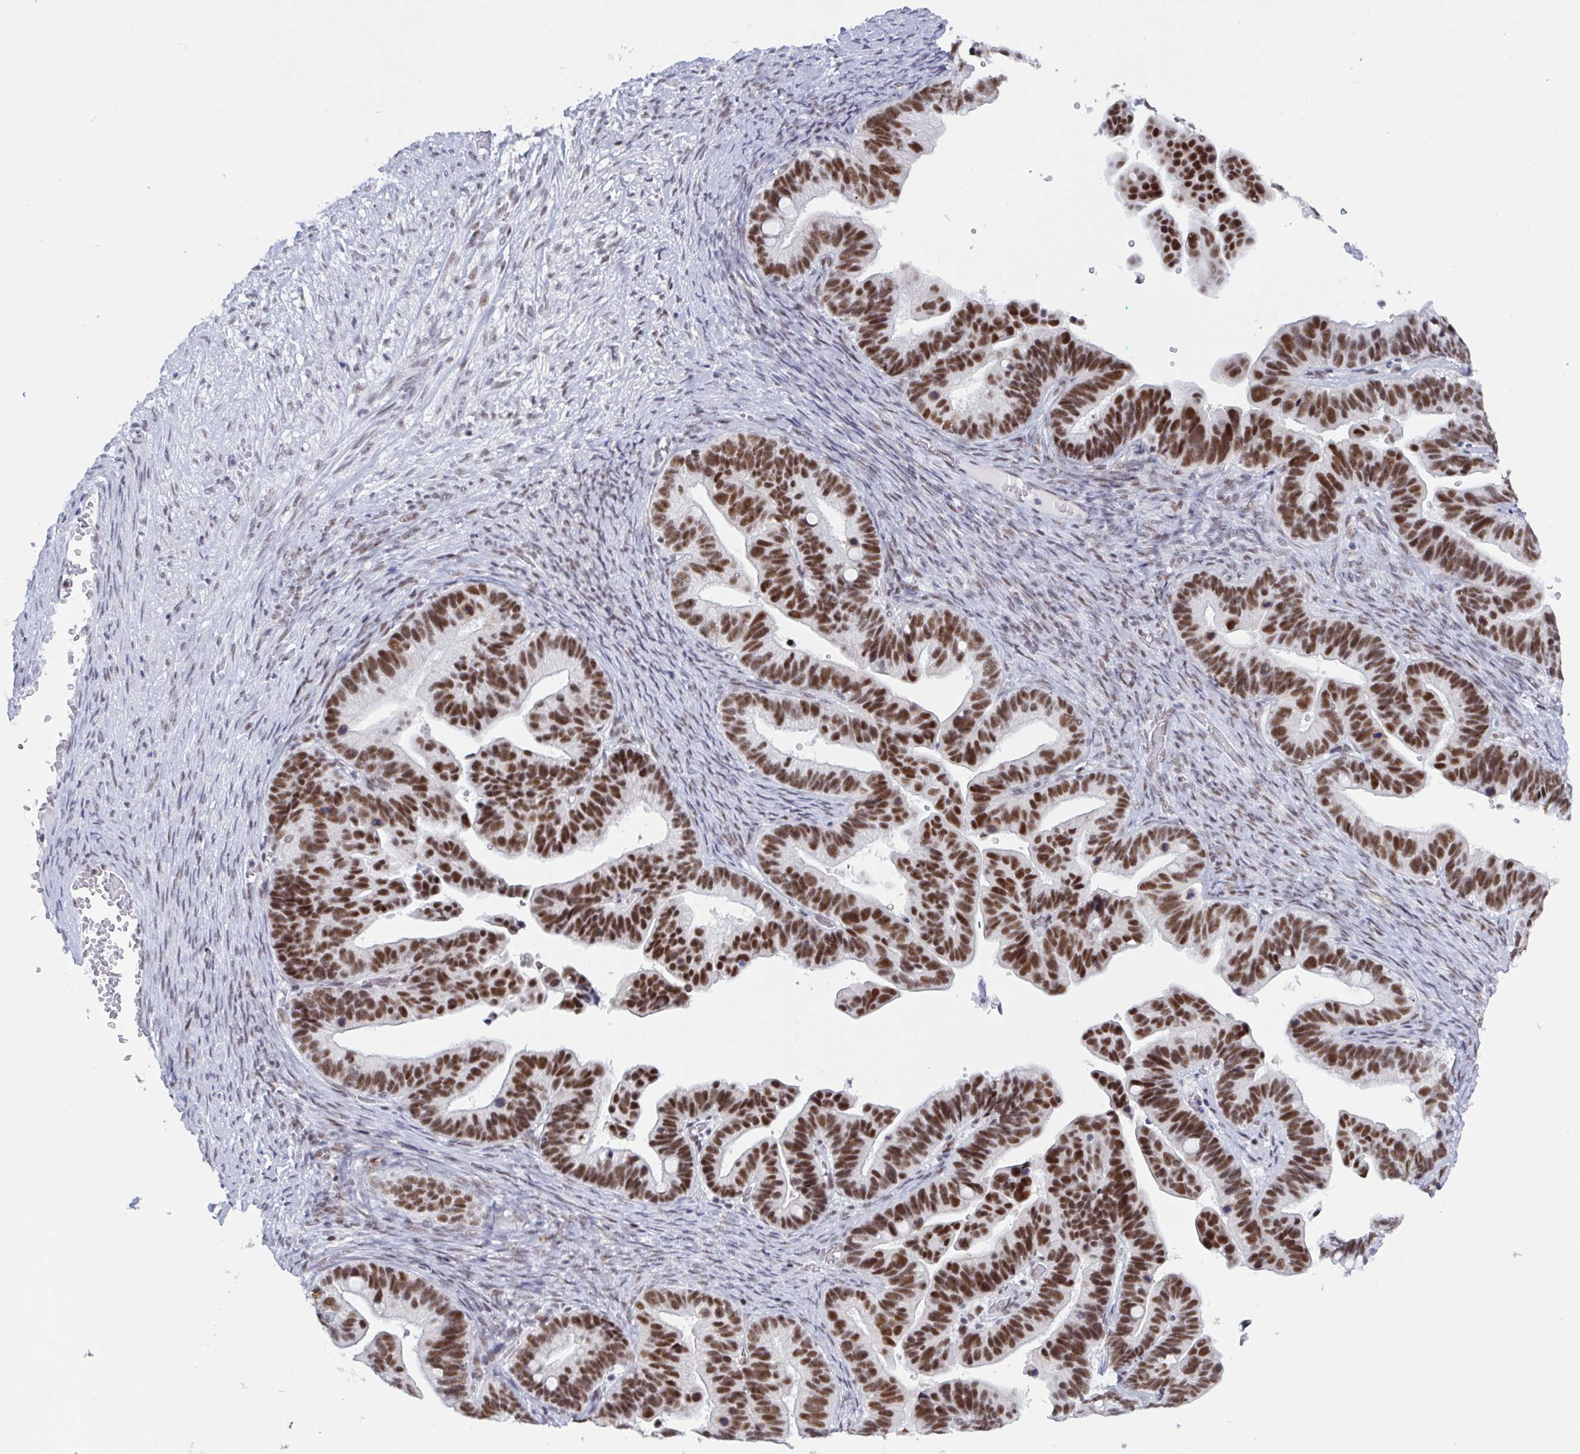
{"staining": {"intensity": "strong", "quantity": ">75%", "location": "nuclear"}, "tissue": "ovarian cancer", "cell_type": "Tumor cells", "image_type": "cancer", "snomed": [{"axis": "morphology", "description": "Cystadenocarcinoma, serous, NOS"}, {"axis": "topography", "description": "Ovary"}], "caption": "Immunohistochemical staining of ovarian serous cystadenocarcinoma reveals high levels of strong nuclear expression in approximately >75% of tumor cells.", "gene": "PPP1R10", "patient": {"sex": "female", "age": 56}}